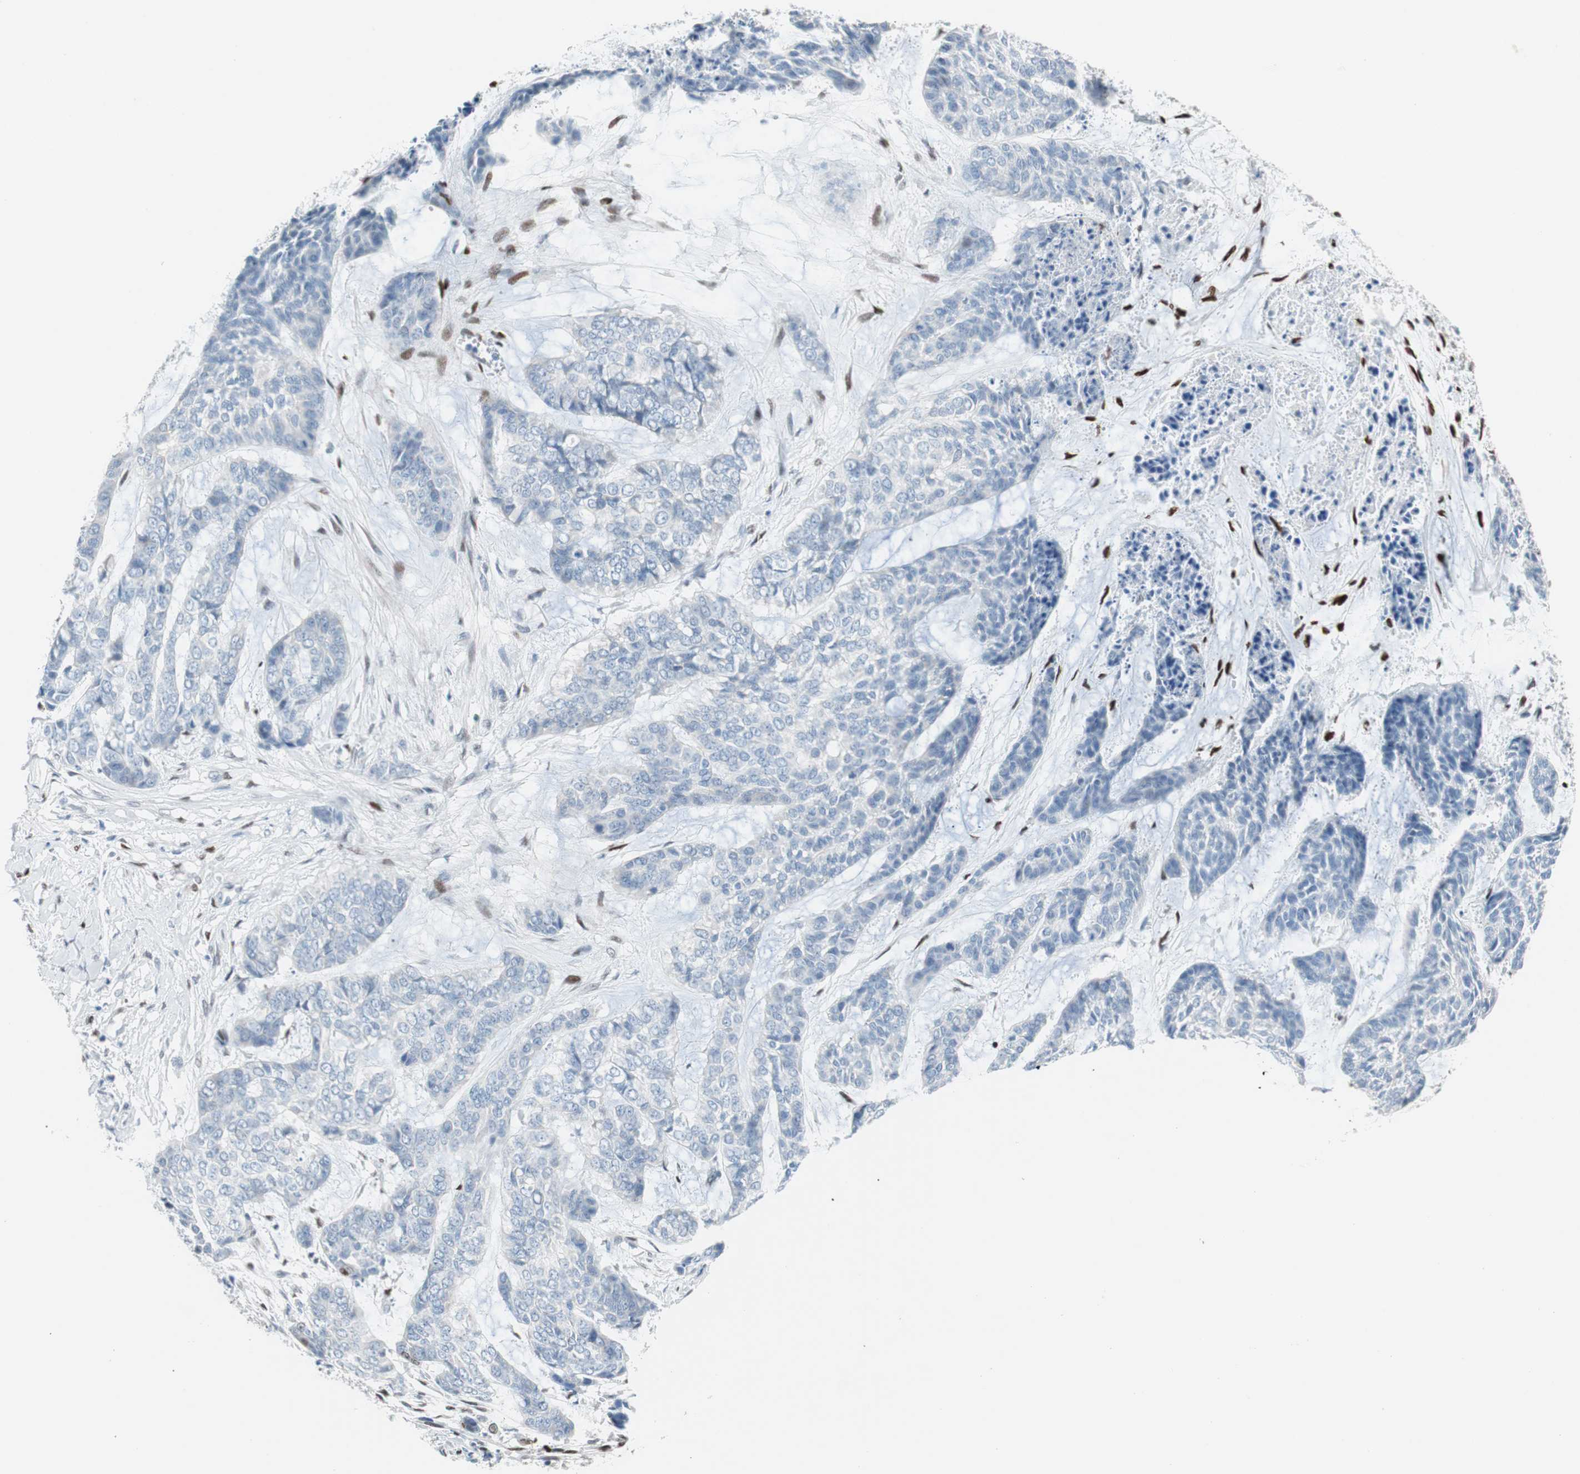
{"staining": {"intensity": "negative", "quantity": "none", "location": "none"}, "tissue": "skin cancer", "cell_type": "Tumor cells", "image_type": "cancer", "snomed": [{"axis": "morphology", "description": "Basal cell carcinoma"}, {"axis": "topography", "description": "Skin"}], "caption": "Tumor cells show no significant protein positivity in skin basal cell carcinoma.", "gene": "FOSL1", "patient": {"sex": "female", "age": 64}}